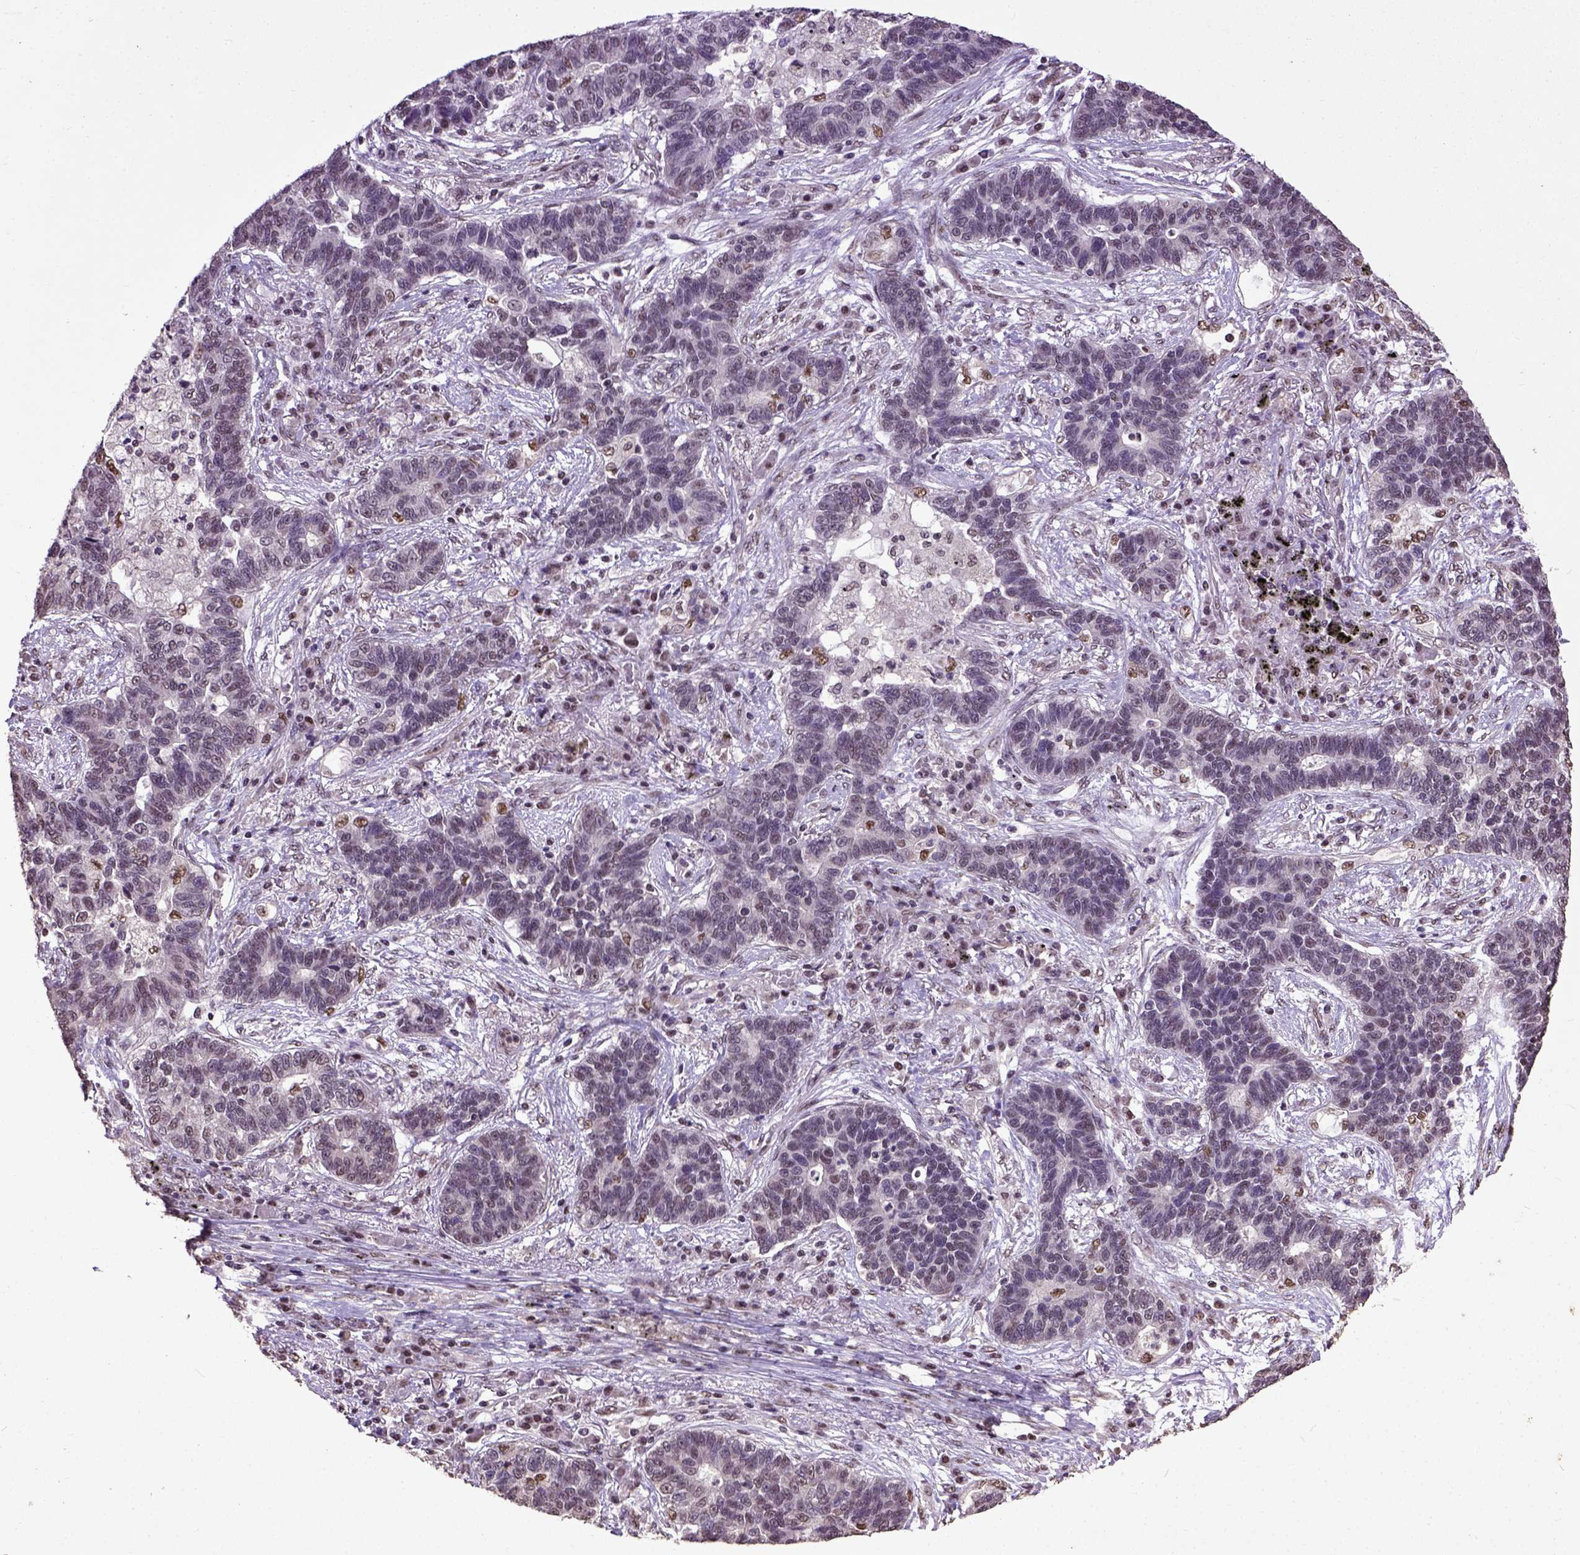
{"staining": {"intensity": "moderate", "quantity": "<25%", "location": "nuclear"}, "tissue": "lung cancer", "cell_type": "Tumor cells", "image_type": "cancer", "snomed": [{"axis": "morphology", "description": "Adenocarcinoma, NOS"}, {"axis": "topography", "description": "Lung"}], "caption": "Brown immunohistochemical staining in lung cancer (adenocarcinoma) demonstrates moderate nuclear positivity in approximately <25% of tumor cells.", "gene": "UBA3", "patient": {"sex": "female", "age": 57}}